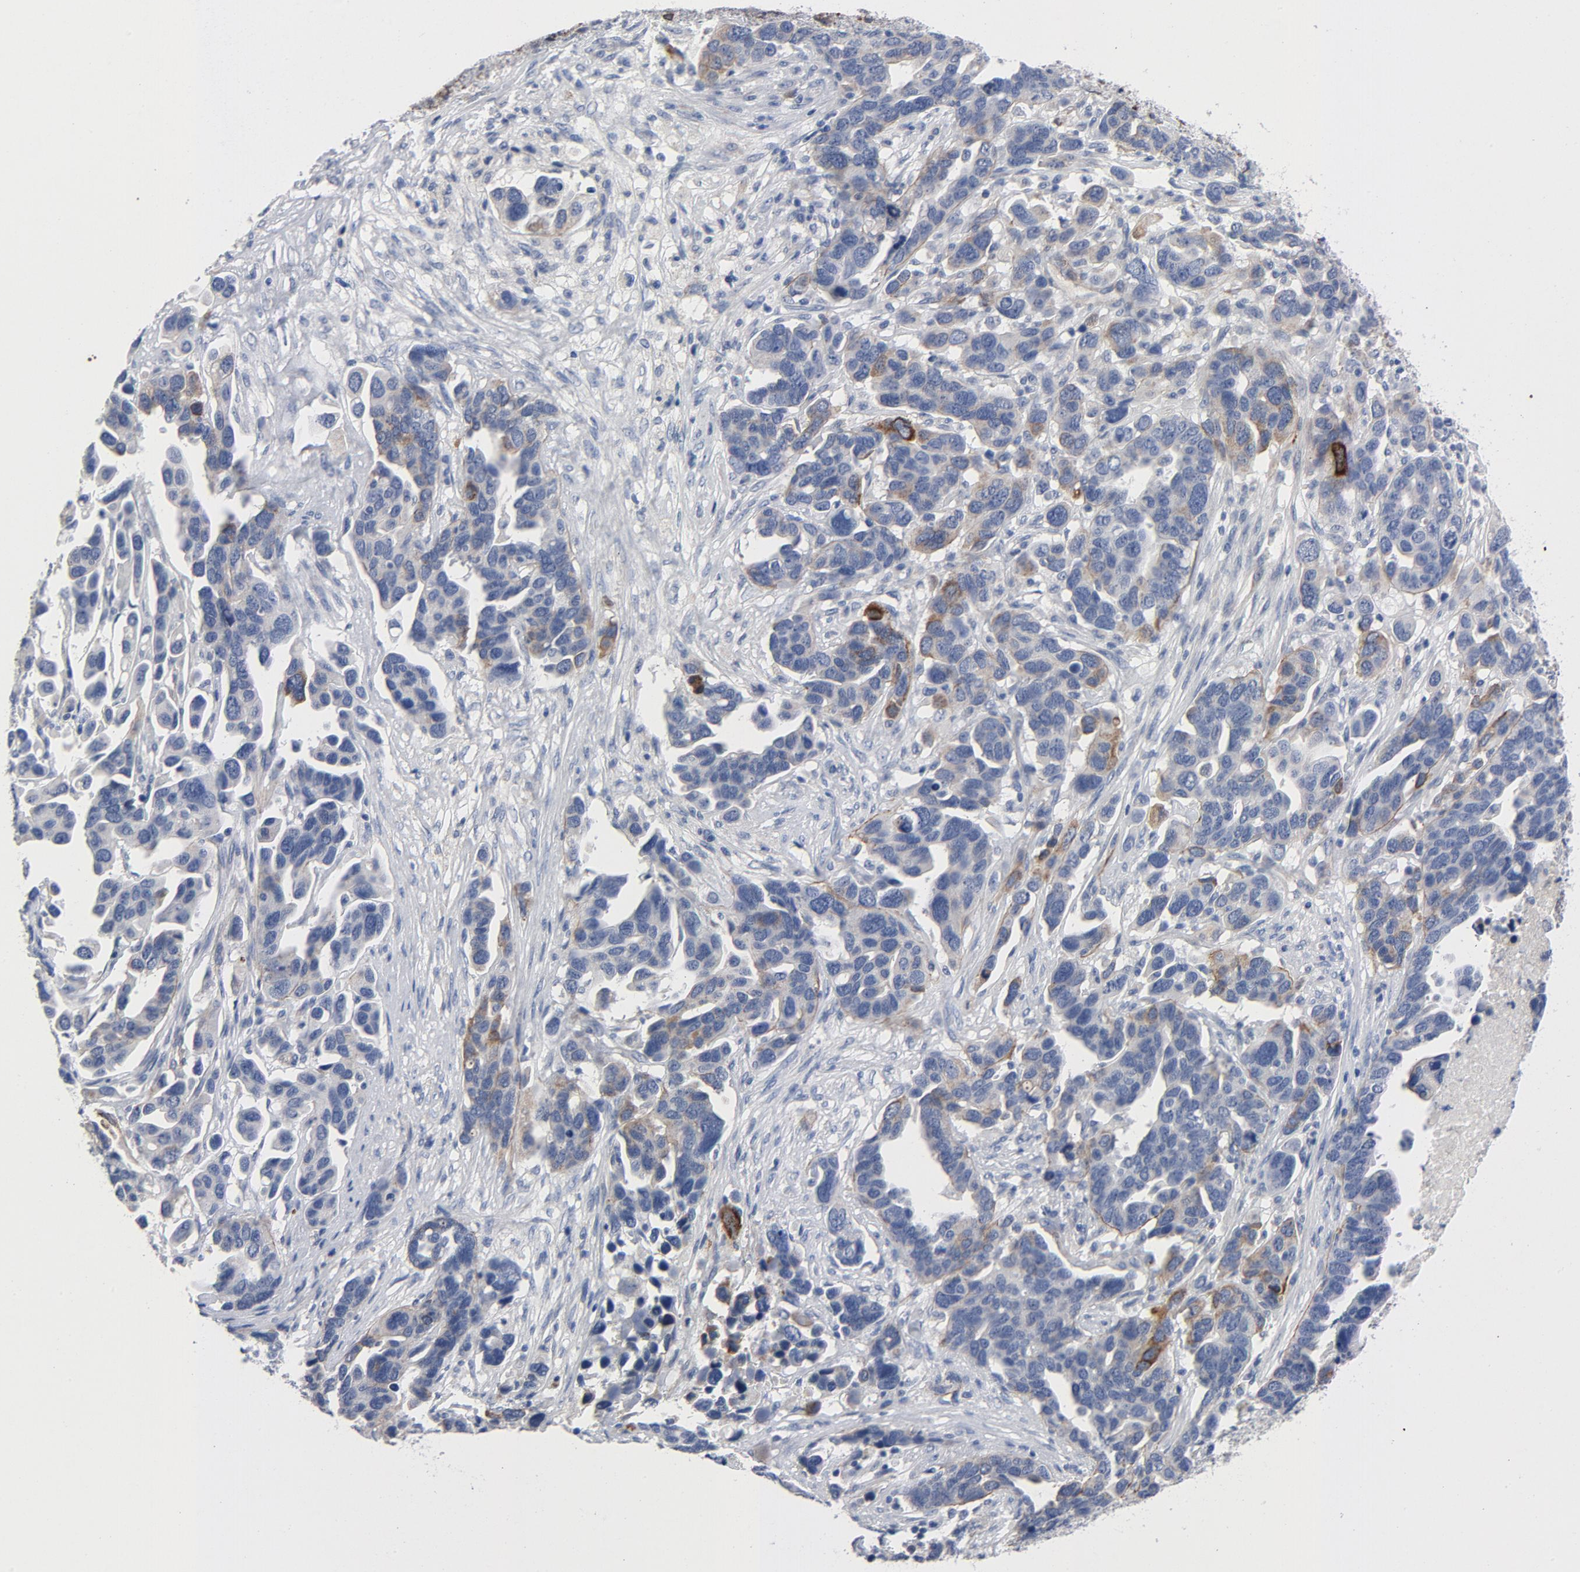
{"staining": {"intensity": "moderate", "quantity": "<25%", "location": "cytoplasmic/membranous"}, "tissue": "ovarian cancer", "cell_type": "Tumor cells", "image_type": "cancer", "snomed": [{"axis": "morphology", "description": "Cystadenocarcinoma, serous, NOS"}, {"axis": "topography", "description": "Ovary"}], "caption": "There is low levels of moderate cytoplasmic/membranous staining in tumor cells of serous cystadenocarcinoma (ovarian), as demonstrated by immunohistochemical staining (brown color).", "gene": "LAMC1", "patient": {"sex": "female", "age": 54}}